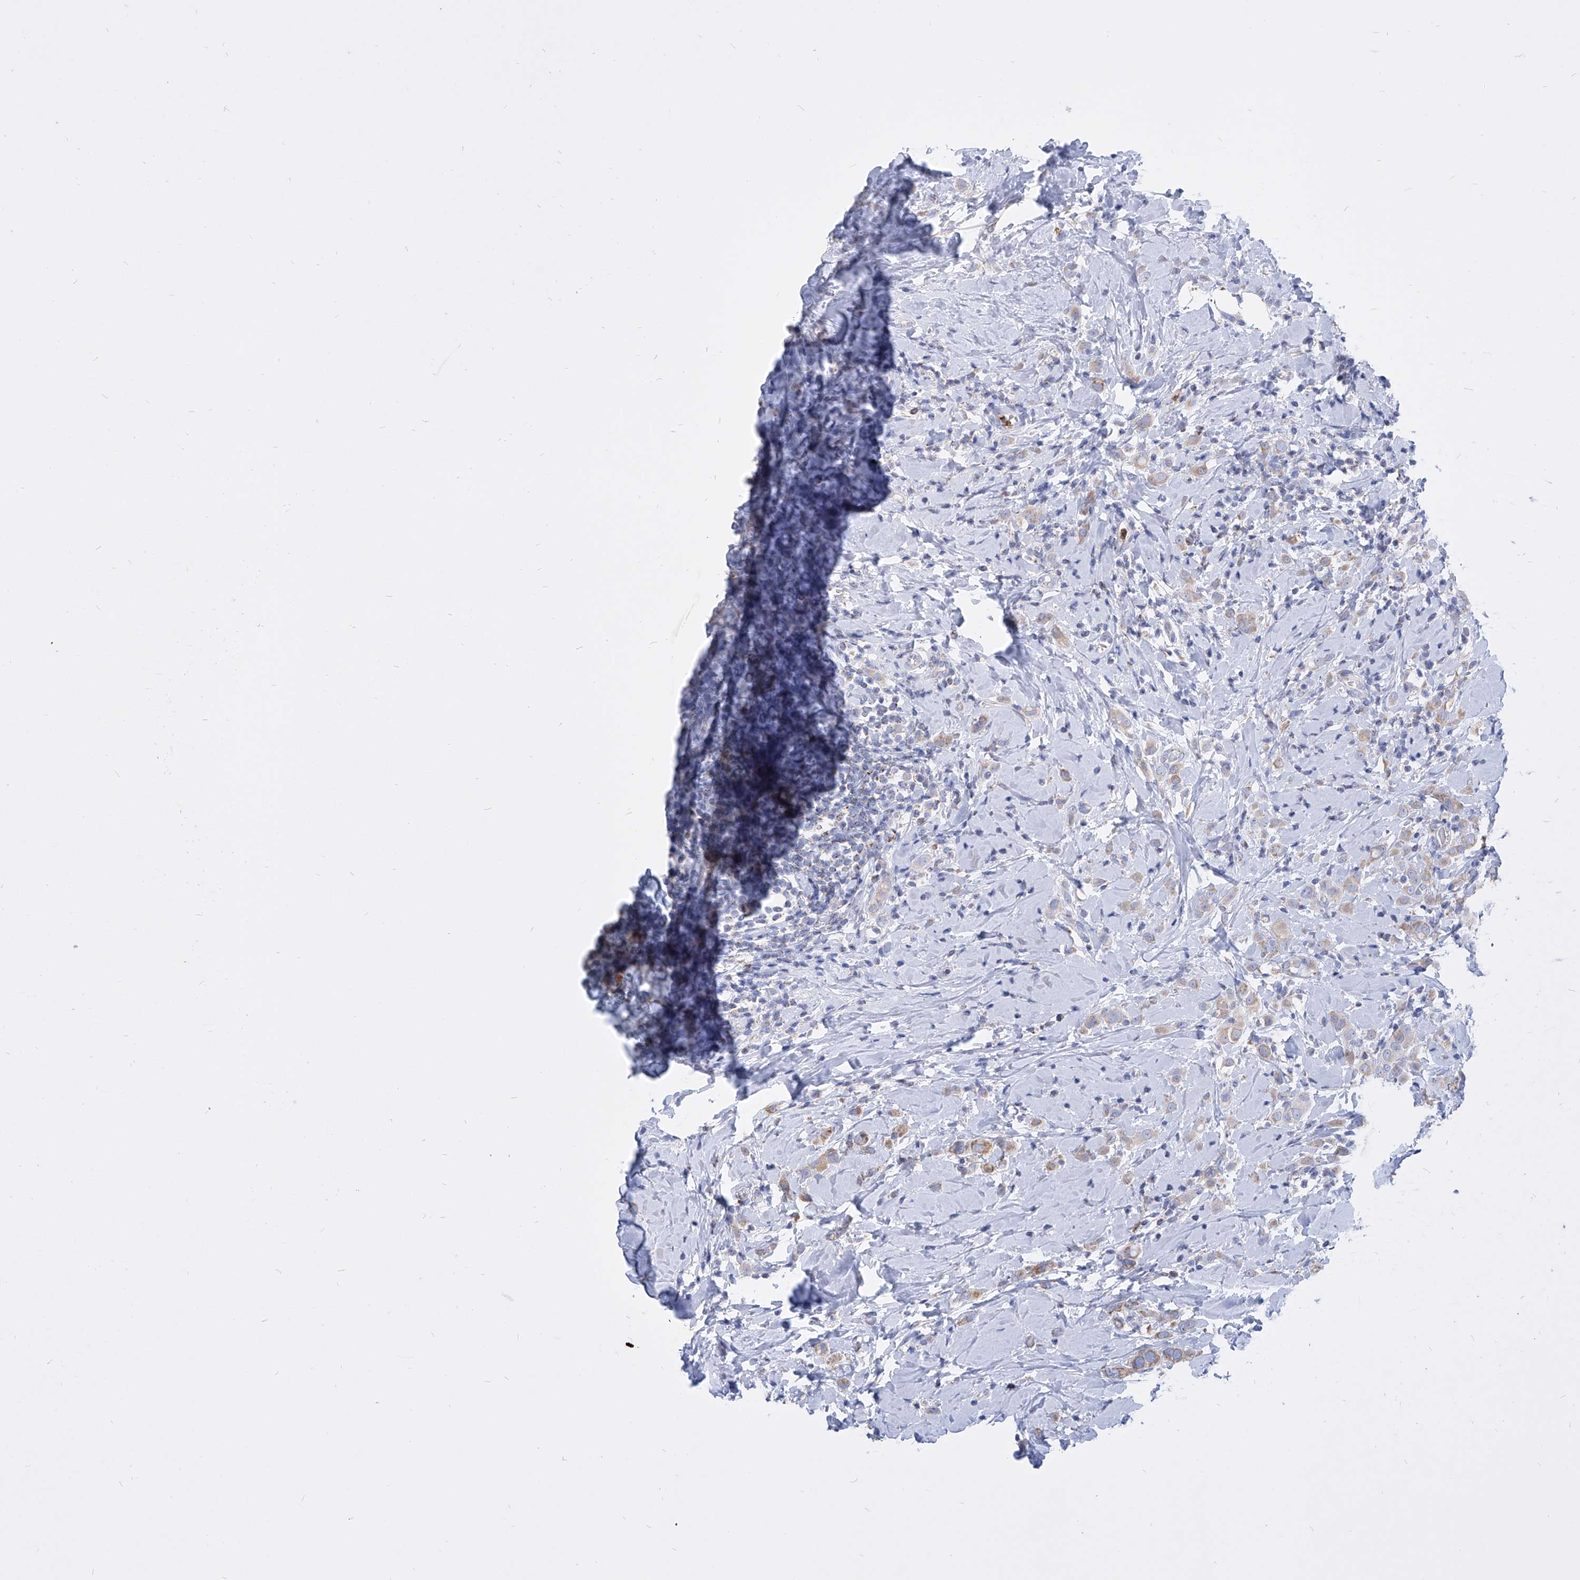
{"staining": {"intensity": "weak", "quantity": "25%-75%", "location": "cytoplasmic/membranous"}, "tissue": "breast cancer", "cell_type": "Tumor cells", "image_type": "cancer", "snomed": [{"axis": "morphology", "description": "Lobular carcinoma"}, {"axis": "topography", "description": "Breast"}], "caption": "A photomicrograph of human breast lobular carcinoma stained for a protein shows weak cytoplasmic/membranous brown staining in tumor cells. The staining is performed using DAB brown chromogen to label protein expression. The nuclei are counter-stained blue using hematoxylin.", "gene": "COQ3", "patient": {"sex": "female", "age": 47}}